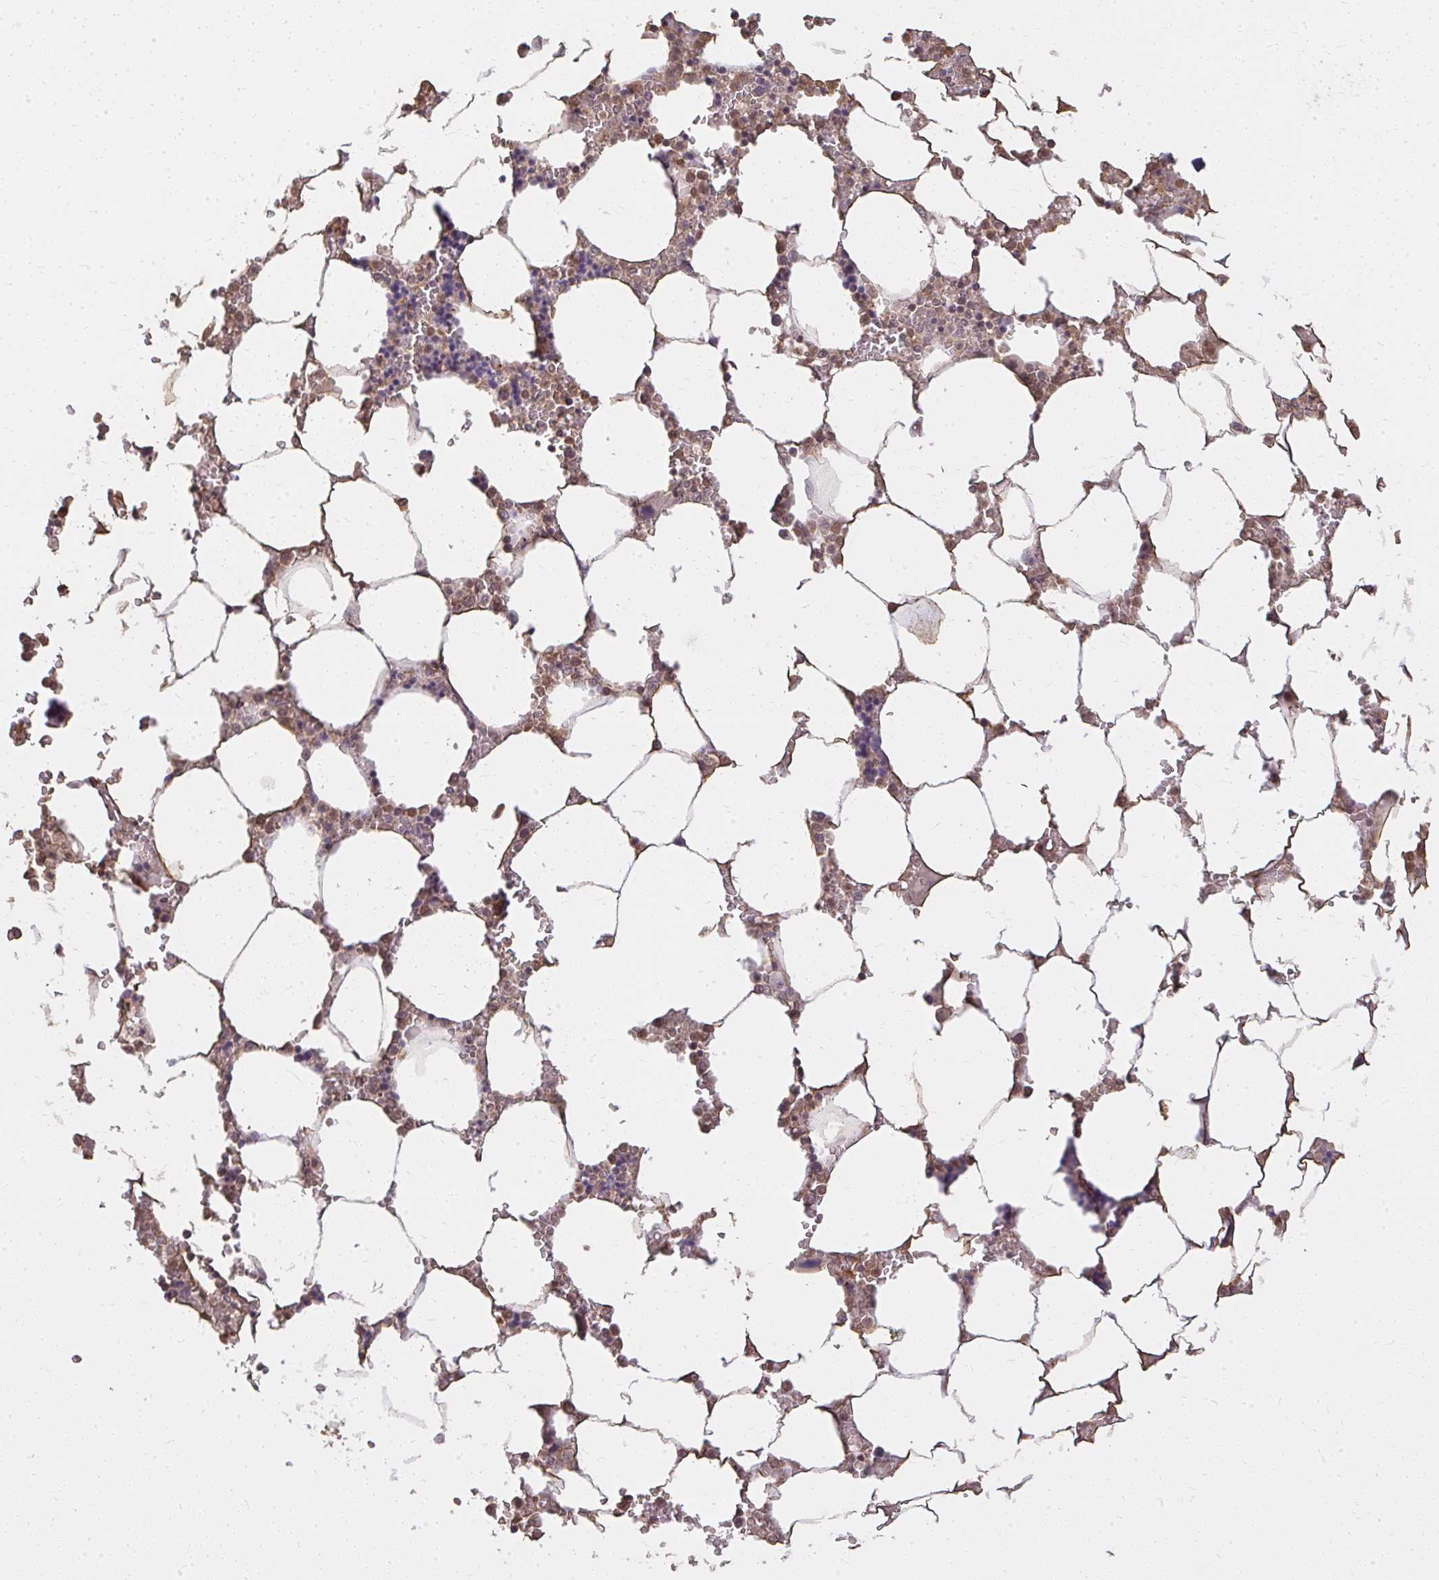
{"staining": {"intensity": "weak", "quantity": "<25%", "location": "cytoplasmic/membranous"}, "tissue": "bone marrow", "cell_type": "Hematopoietic cells", "image_type": "normal", "snomed": [{"axis": "morphology", "description": "Normal tissue, NOS"}, {"axis": "topography", "description": "Bone marrow"}], "caption": "Hematopoietic cells are negative for brown protein staining in benign bone marrow. Nuclei are stained in blue.", "gene": "LARS2", "patient": {"sex": "male", "age": 64}}